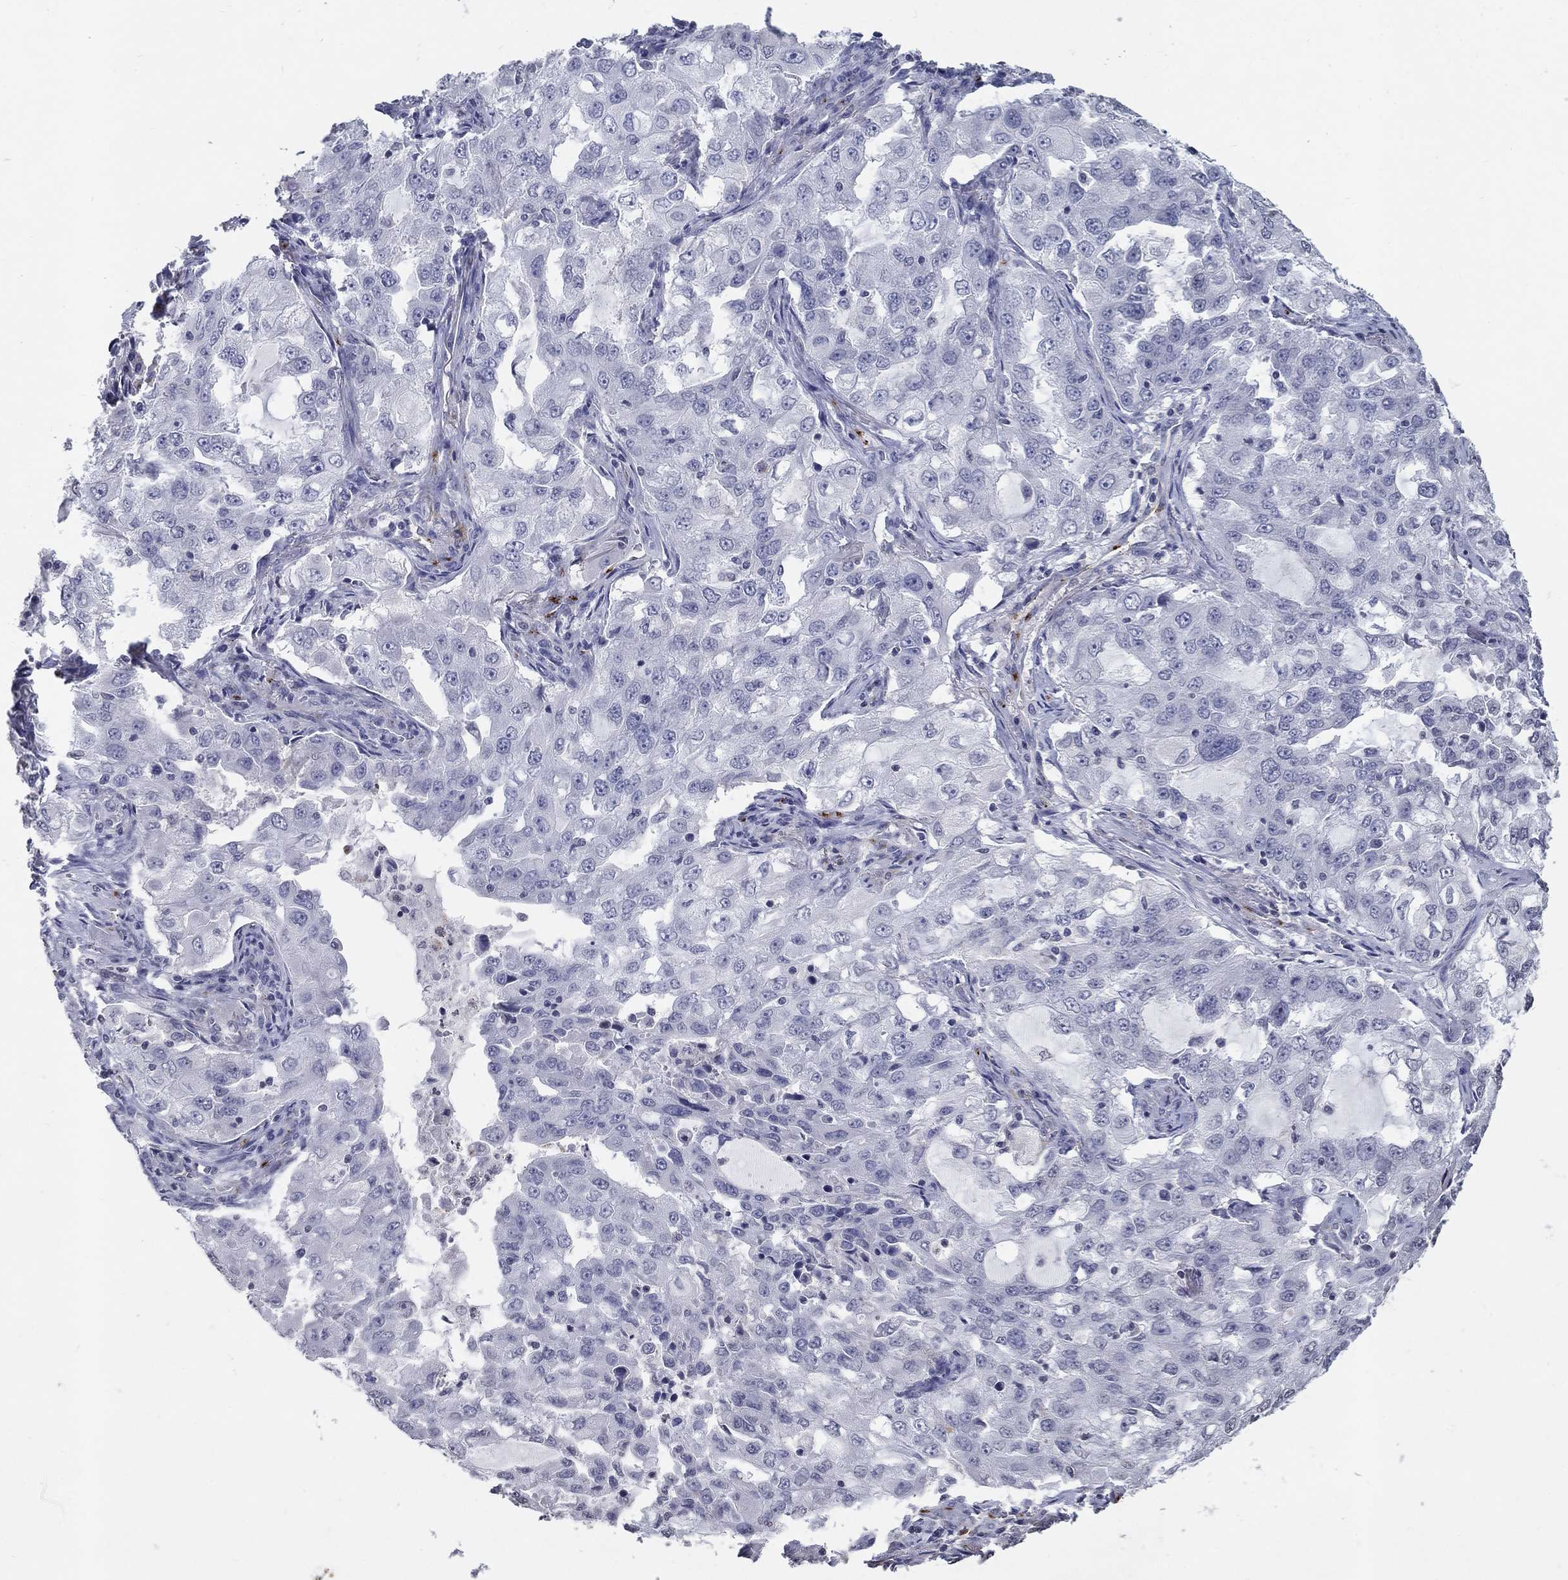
{"staining": {"intensity": "negative", "quantity": "none", "location": "none"}, "tissue": "lung cancer", "cell_type": "Tumor cells", "image_type": "cancer", "snomed": [{"axis": "morphology", "description": "Adenocarcinoma, NOS"}, {"axis": "topography", "description": "Lung"}], "caption": "Tumor cells are negative for brown protein staining in lung cancer (adenocarcinoma).", "gene": "TINAG", "patient": {"sex": "female", "age": 61}}